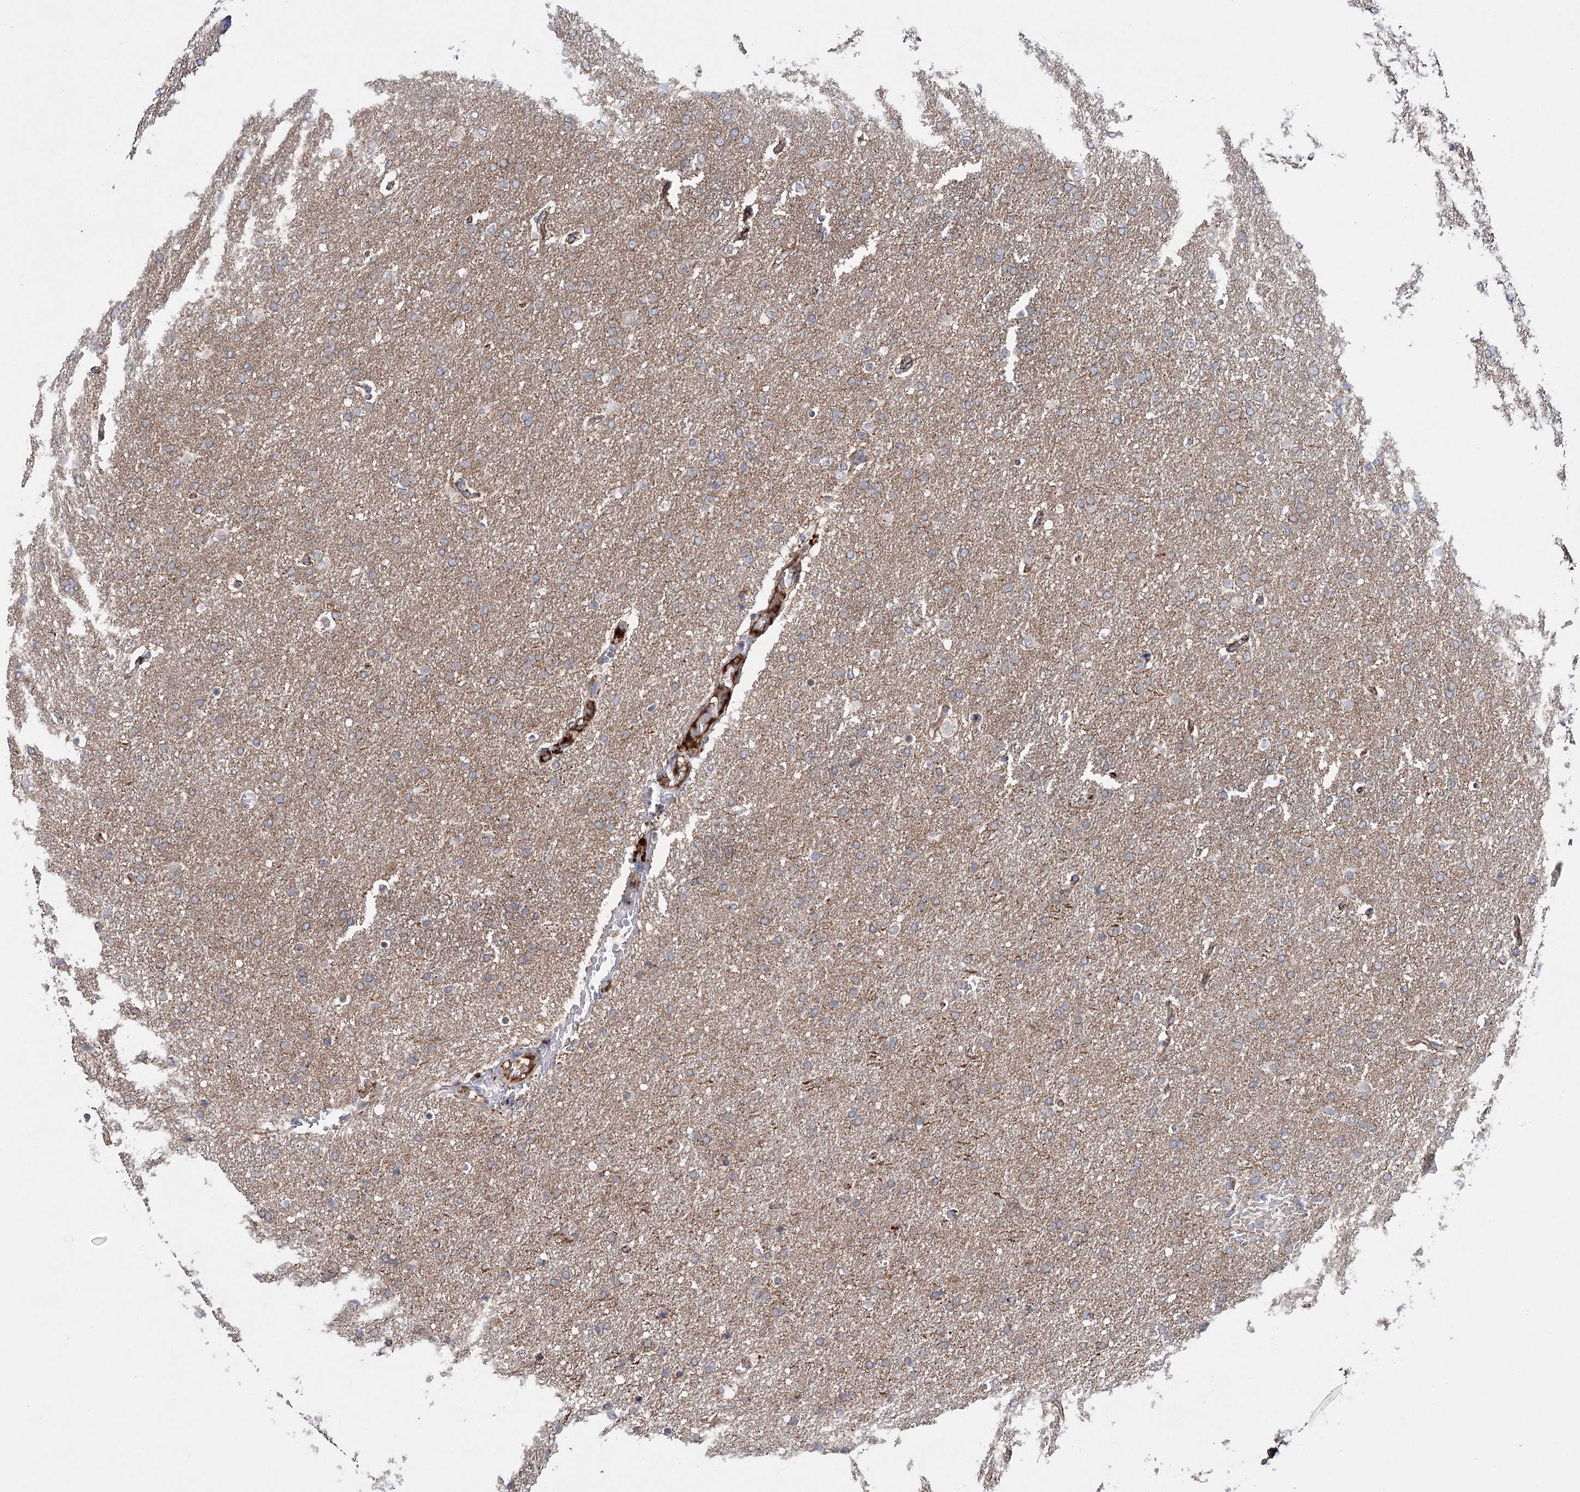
{"staining": {"intensity": "weak", "quantity": ">75%", "location": "cytoplasmic/membranous"}, "tissue": "glioma", "cell_type": "Tumor cells", "image_type": "cancer", "snomed": [{"axis": "morphology", "description": "Glioma, malignant, High grade"}, {"axis": "topography", "description": "Brain"}], "caption": "DAB (3,3'-diaminobenzidine) immunohistochemical staining of glioma demonstrates weak cytoplasmic/membranous protein expression in approximately >75% of tumor cells.", "gene": "PKP4", "patient": {"sex": "male", "age": 72}}